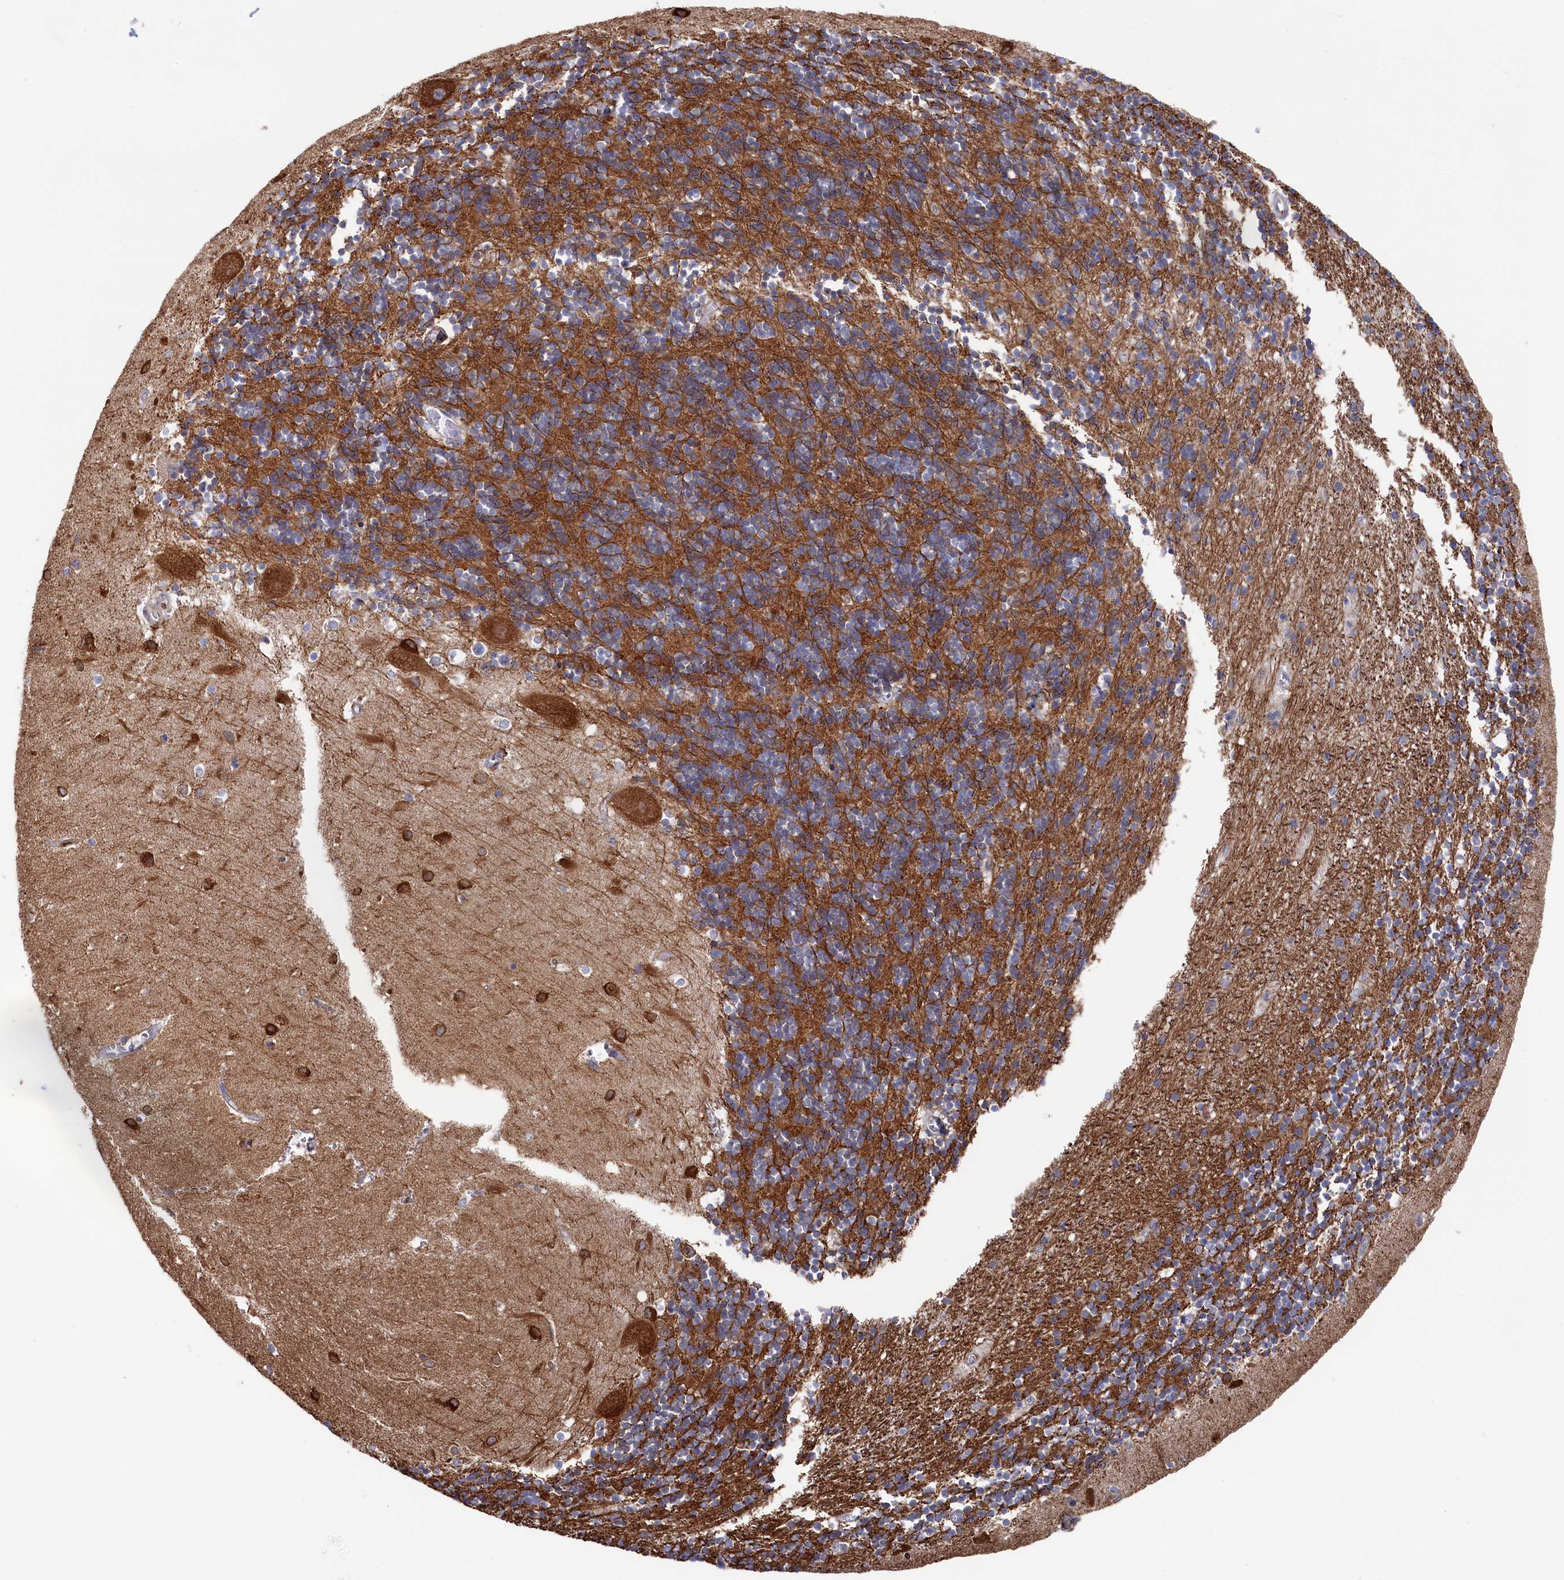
{"staining": {"intensity": "strong", "quantity": "<25%", "location": "cytoplasmic/membranous"}, "tissue": "cerebellum", "cell_type": "Cells in granular layer", "image_type": "normal", "snomed": [{"axis": "morphology", "description": "Normal tissue, NOS"}, {"axis": "topography", "description": "Cerebellum"}], "caption": "Brown immunohistochemical staining in normal cerebellum reveals strong cytoplasmic/membranous positivity in about <25% of cells in granular layer.", "gene": "C12orf73", "patient": {"sex": "male", "age": 54}}